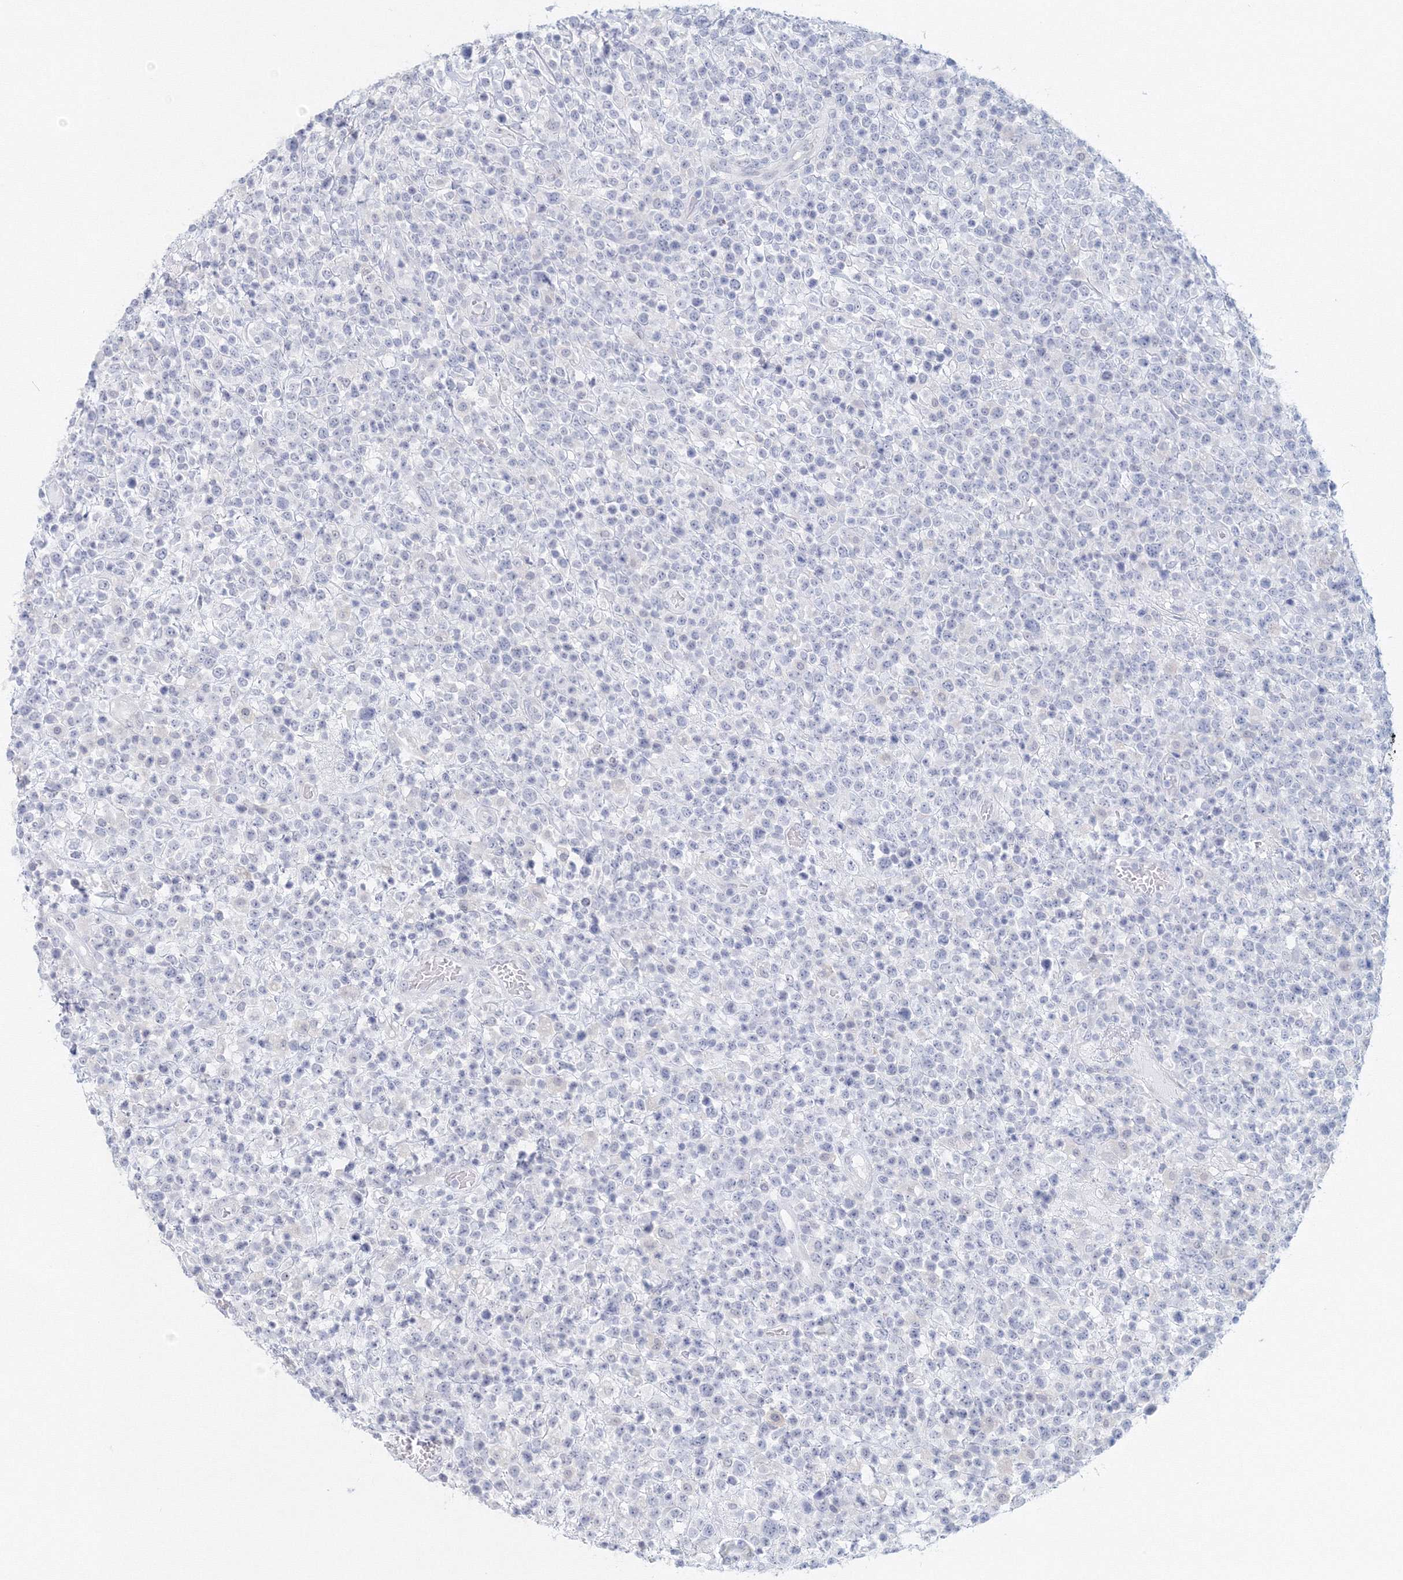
{"staining": {"intensity": "negative", "quantity": "none", "location": "none"}, "tissue": "lymphoma", "cell_type": "Tumor cells", "image_type": "cancer", "snomed": [{"axis": "morphology", "description": "Malignant lymphoma, non-Hodgkin's type, High grade"}, {"axis": "topography", "description": "Colon"}], "caption": "High-grade malignant lymphoma, non-Hodgkin's type stained for a protein using IHC exhibits no positivity tumor cells.", "gene": "VSIG1", "patient": {"sex": "female", "age": 53}}